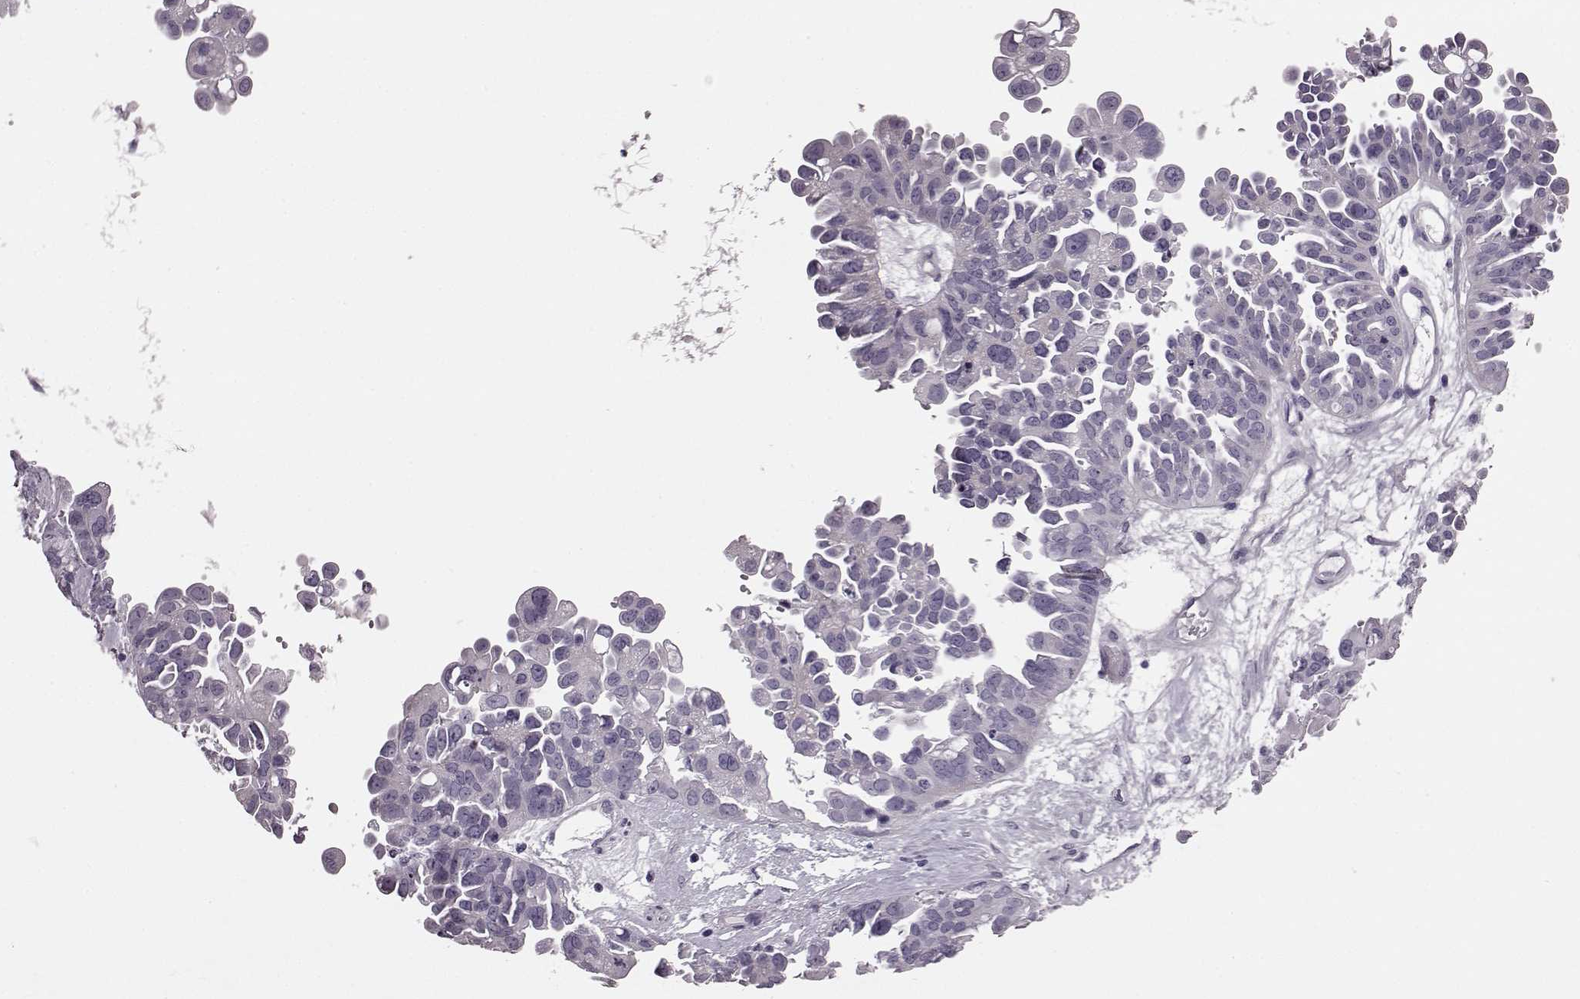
{"staining": {"intensity": "negative", "quantity": "none", "location": "none"}, "tissue": "ovarian cancer", "cell_type": "Tumor cells", "image_type": "cancer", "snomed": [{"axis": "morphology", "description": "Cystadenocarcinoma, serous, NOS"}, {"axis": "topography", "description": "Ovary"}], "caption": "DAB (3,3'-diaminobenzidine) immunohistochemical staining of human ovarian cancer (serous cystadenocarcinoma) reveals no significant positivity in tumor cells. (IHC, brightfield microscopy, high magnification).", "gene": "SNTG1", "patient": {"sex": "female", "age": 53}}